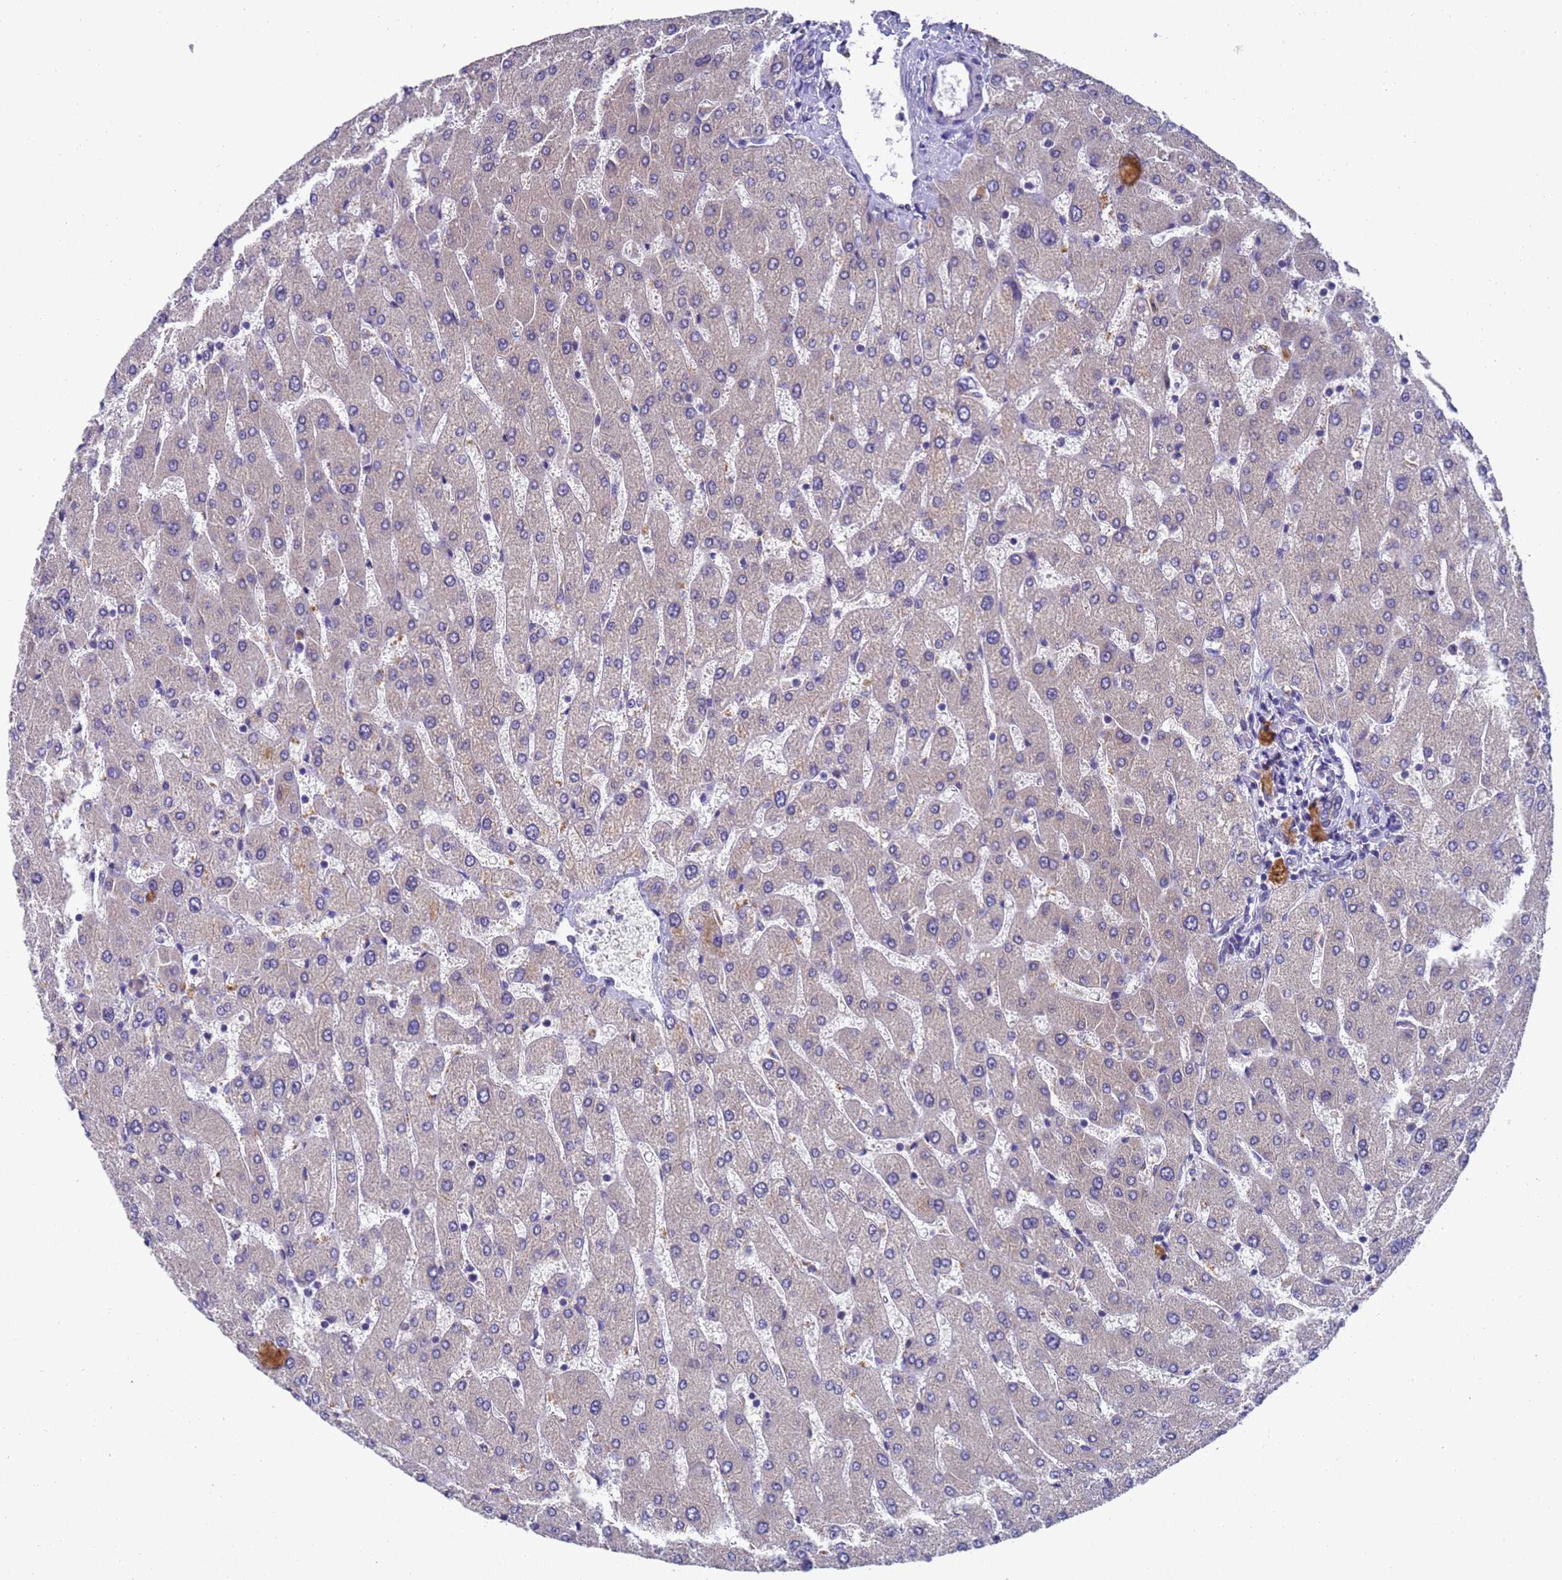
{"staining": {"intensity": "negative", "quantity": "none", "location": "none"}, "tissue": "liver", "cell_type": "Cholangiocytes", "image_type": "normal", "snomed": [{"axis": "morphology", "description": "Normal tissue, NOS"}, {"axis": "topography", "description": "Liver"}], "caption": "Immunohistochemistry image of benign liver: human liver stained with DAB (3,3'-diaminobenzidine) displays no significant protein positivity in cholangiocytes. (Stains: DAB (3,3'-diaminobenzidine) immunohistochemistry (IHC) with hematoxylin counter stain, Microscopy: brightfield microscopy at high magnification).", "gene": "DCAF12L1", "patient": {"sex": "male", "age": 55}}